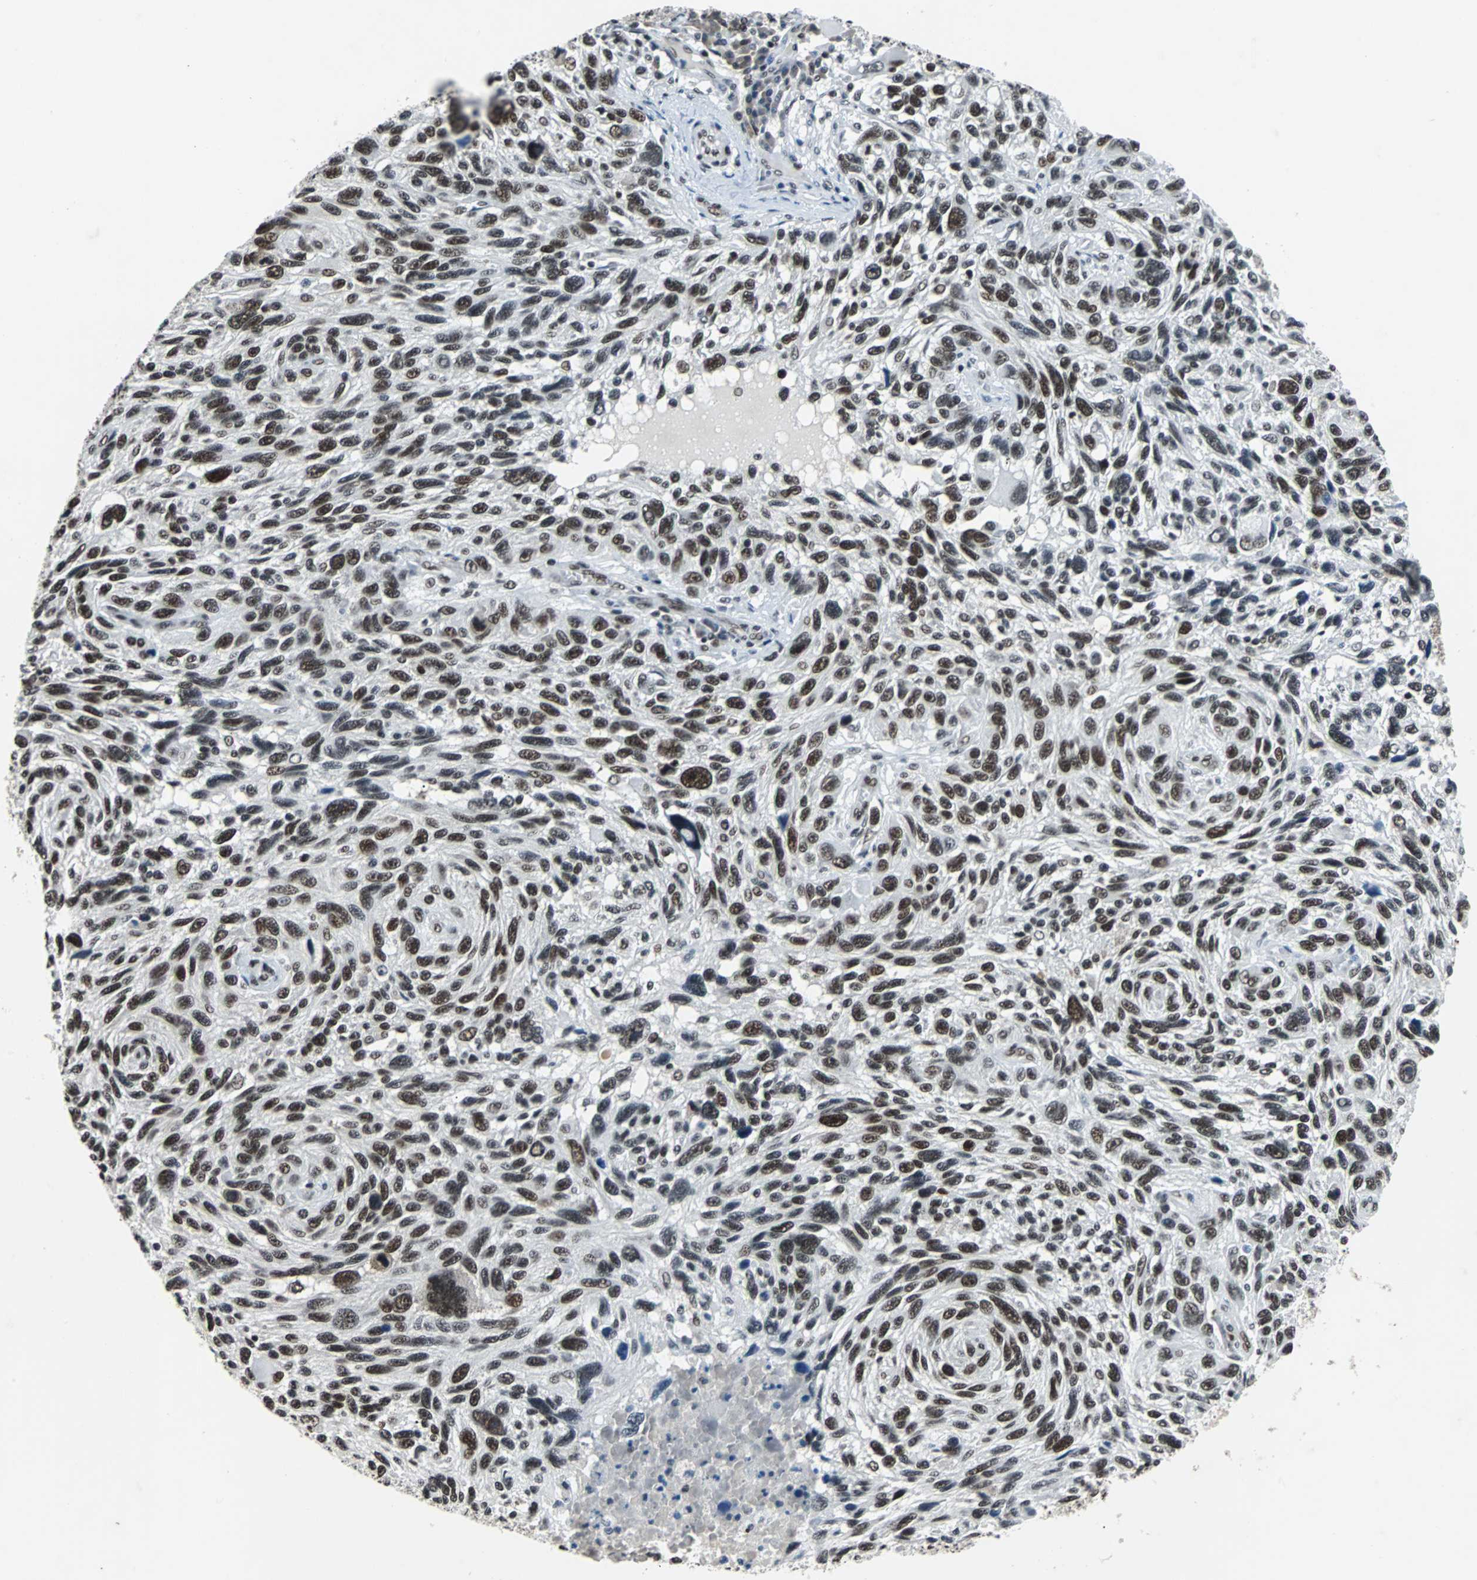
{"staining": {"intensity": "strong", "quantity": ">75%", "location": "nuclear"}, "tissue": "melanoma", "cell_type": "Tumor cells", "image_type": "cancer", "snomed": [{"axis": "morphology", "description": "Malignant melanoma, NOS"}, {"axis": "topography", "description": "Skin"}], "caption": "Immunohistochemistry micrograph of neoplastic tissue: human malignant melanoma stained using immunohistochemistry (IHC) reveals high levels of strong protein expression localized specifically in the nuclear of tumor cells, appearing as a nuclear brown color.", "gene": "GATAD2A", "patient": {"sex": "male", "age": 53}}